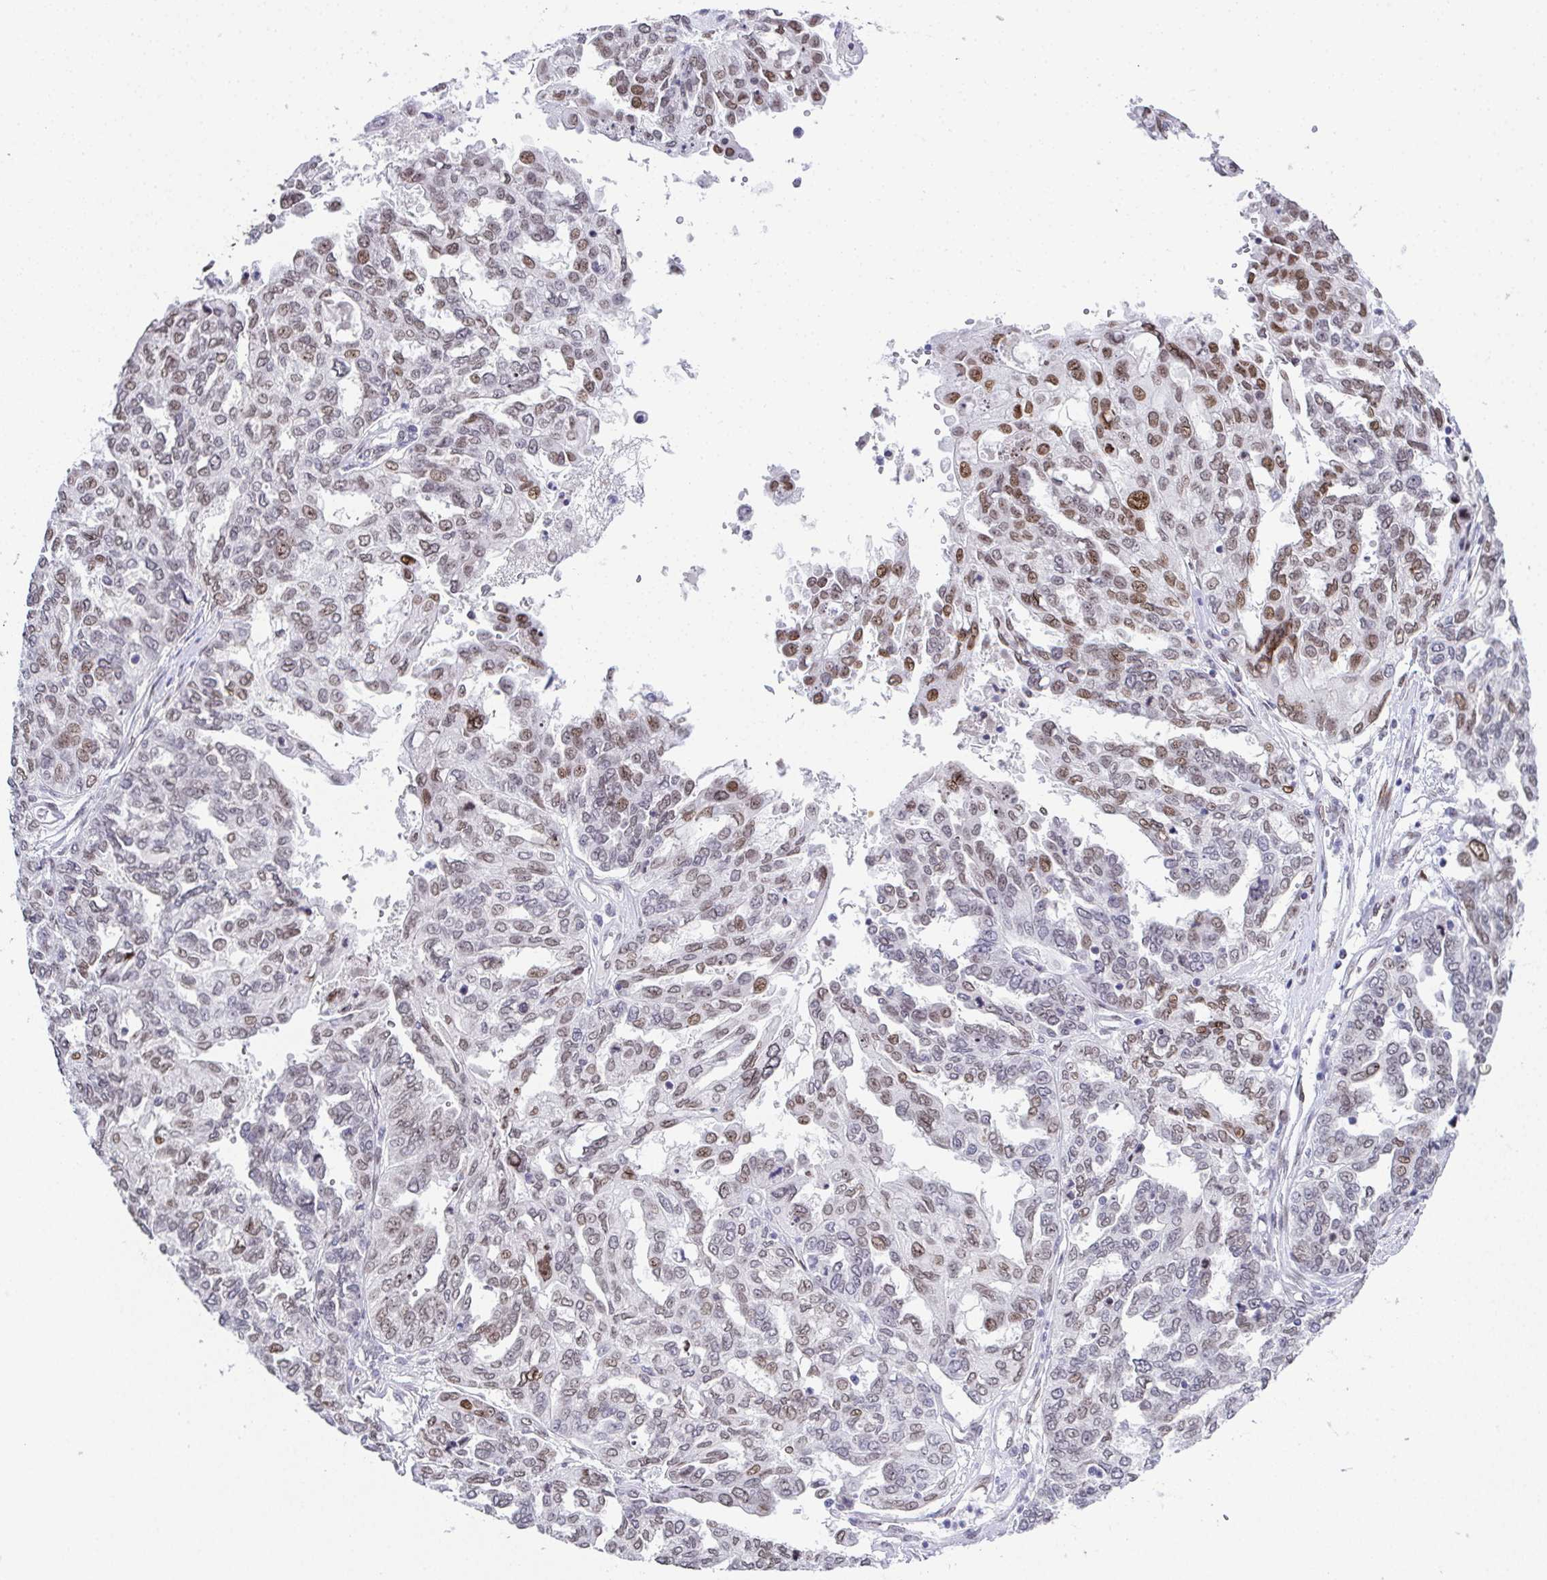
{"staining": {"intensity": "moderate", "quantity": "25%-75%", "location": "nuclear"}, "tissue": "ovarian cancer", "cell_type": "Tumor cells", "image_type": "cancer", "snomed": [{"axis": "morphology", "description": "Cystadenocarcinoma, serous, NOS"}, {"axis": "topography", "description": "Ovary"}], "caption": "About 25%-75% of tumor cells in serous cystadenocarcinoma (ovarian) reveal moderate nuclear protein expression as visualized by brown immunohistochemical staining.", "gene": "RB1", "patient": {"sex": "female", "age": 53}}